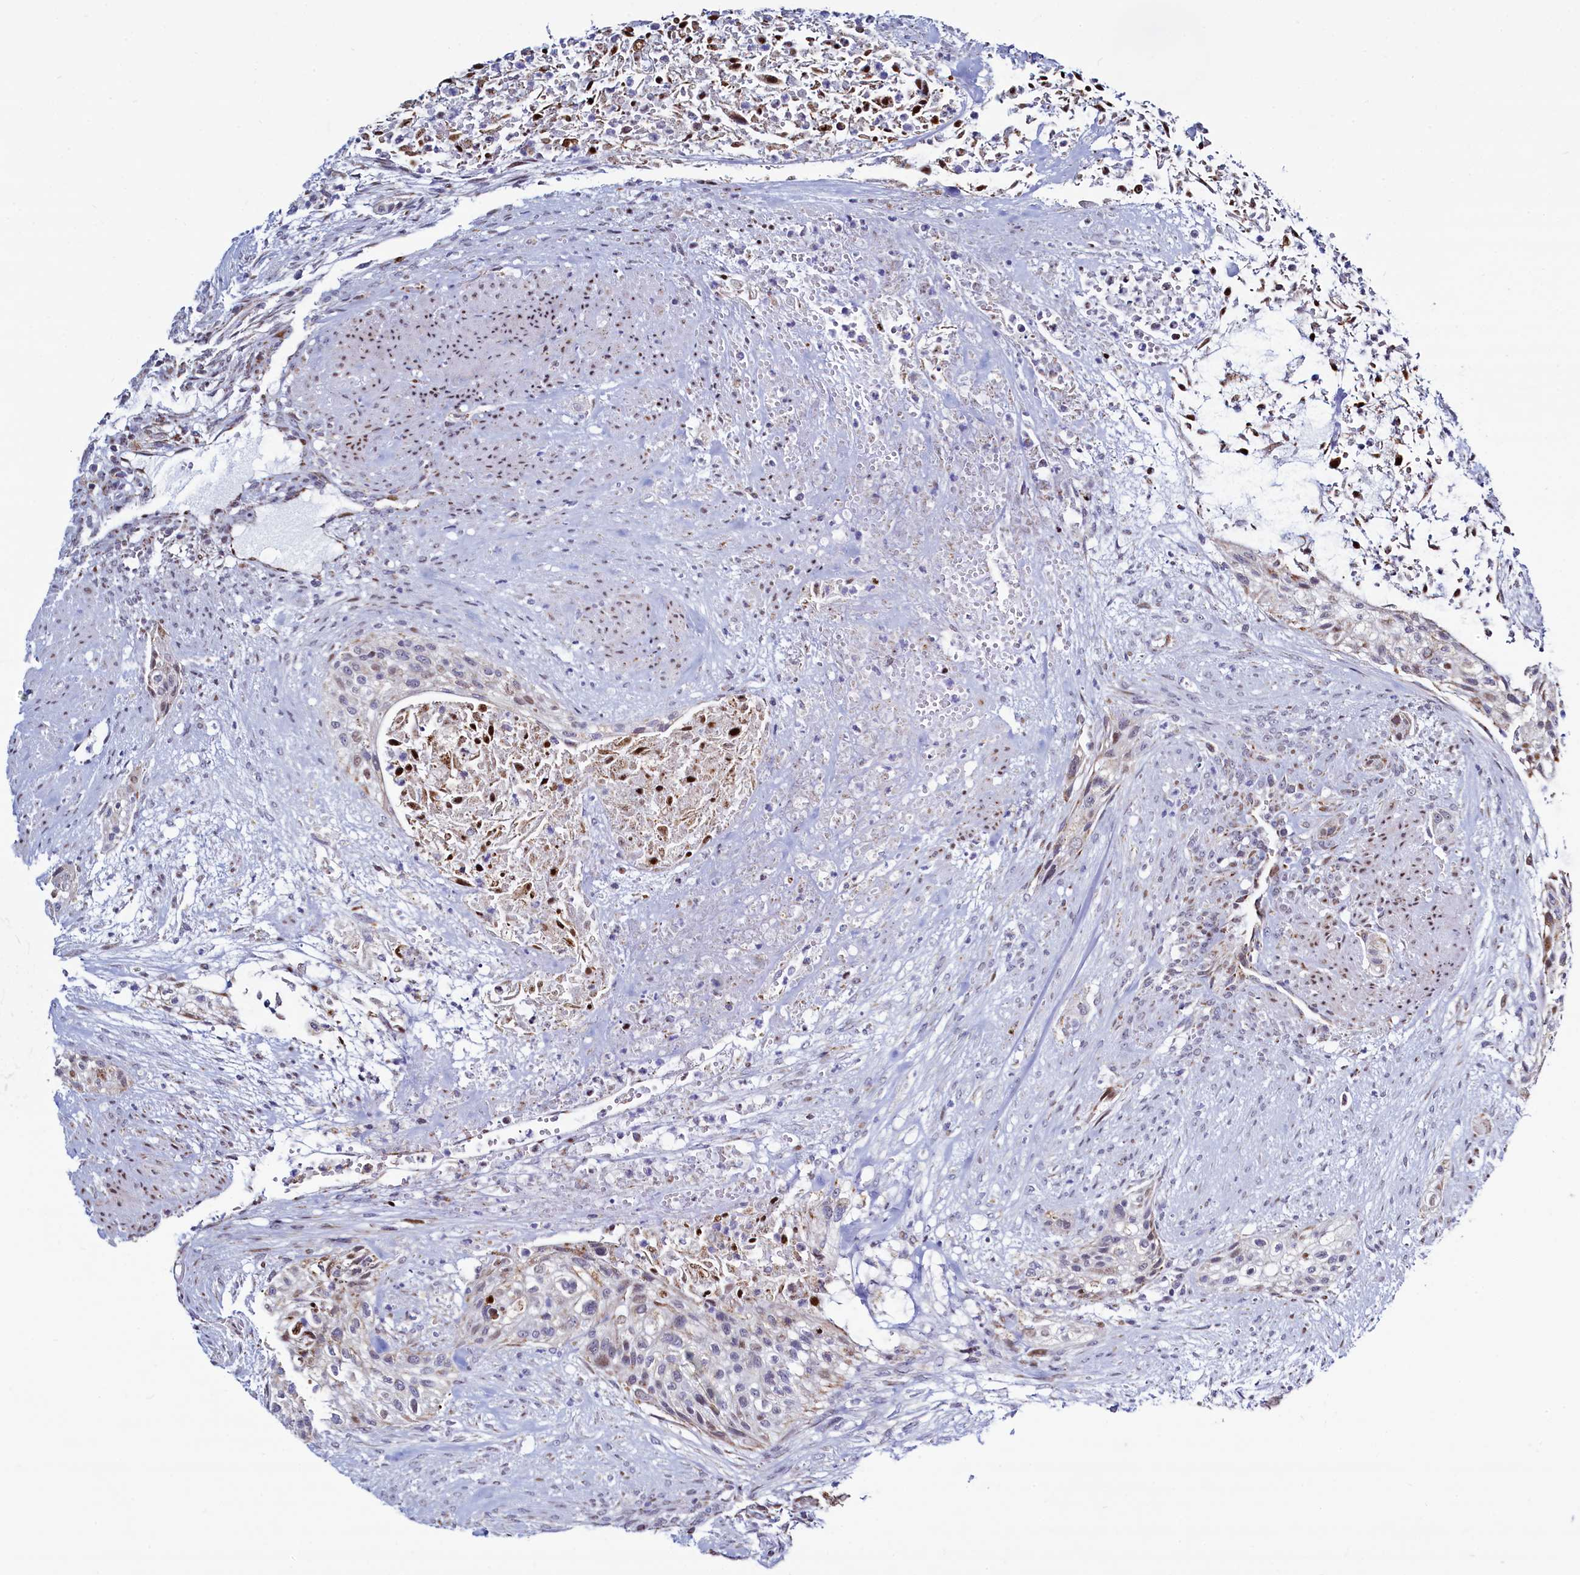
{"staining": {"intensity": "weak", "quantity": "<25%", "location": "cytoplasmic/membranous,nuclear"}, "tissue": "urothelial cancer", "cell_type": "Tumor cells", "image_type": "cancer", "snomed": [{"axis": "morphology", "description": "Urothelial carcinoma, High grade"}, {"axis": "topography", "description": "Urinary bladder"}], "caption": "Tumor cells are negative for brown protein staining in urothelial carcinoma (high-grade).", "gene": "HDGFL3", "patient": {"sex": "male", "age": 35}}